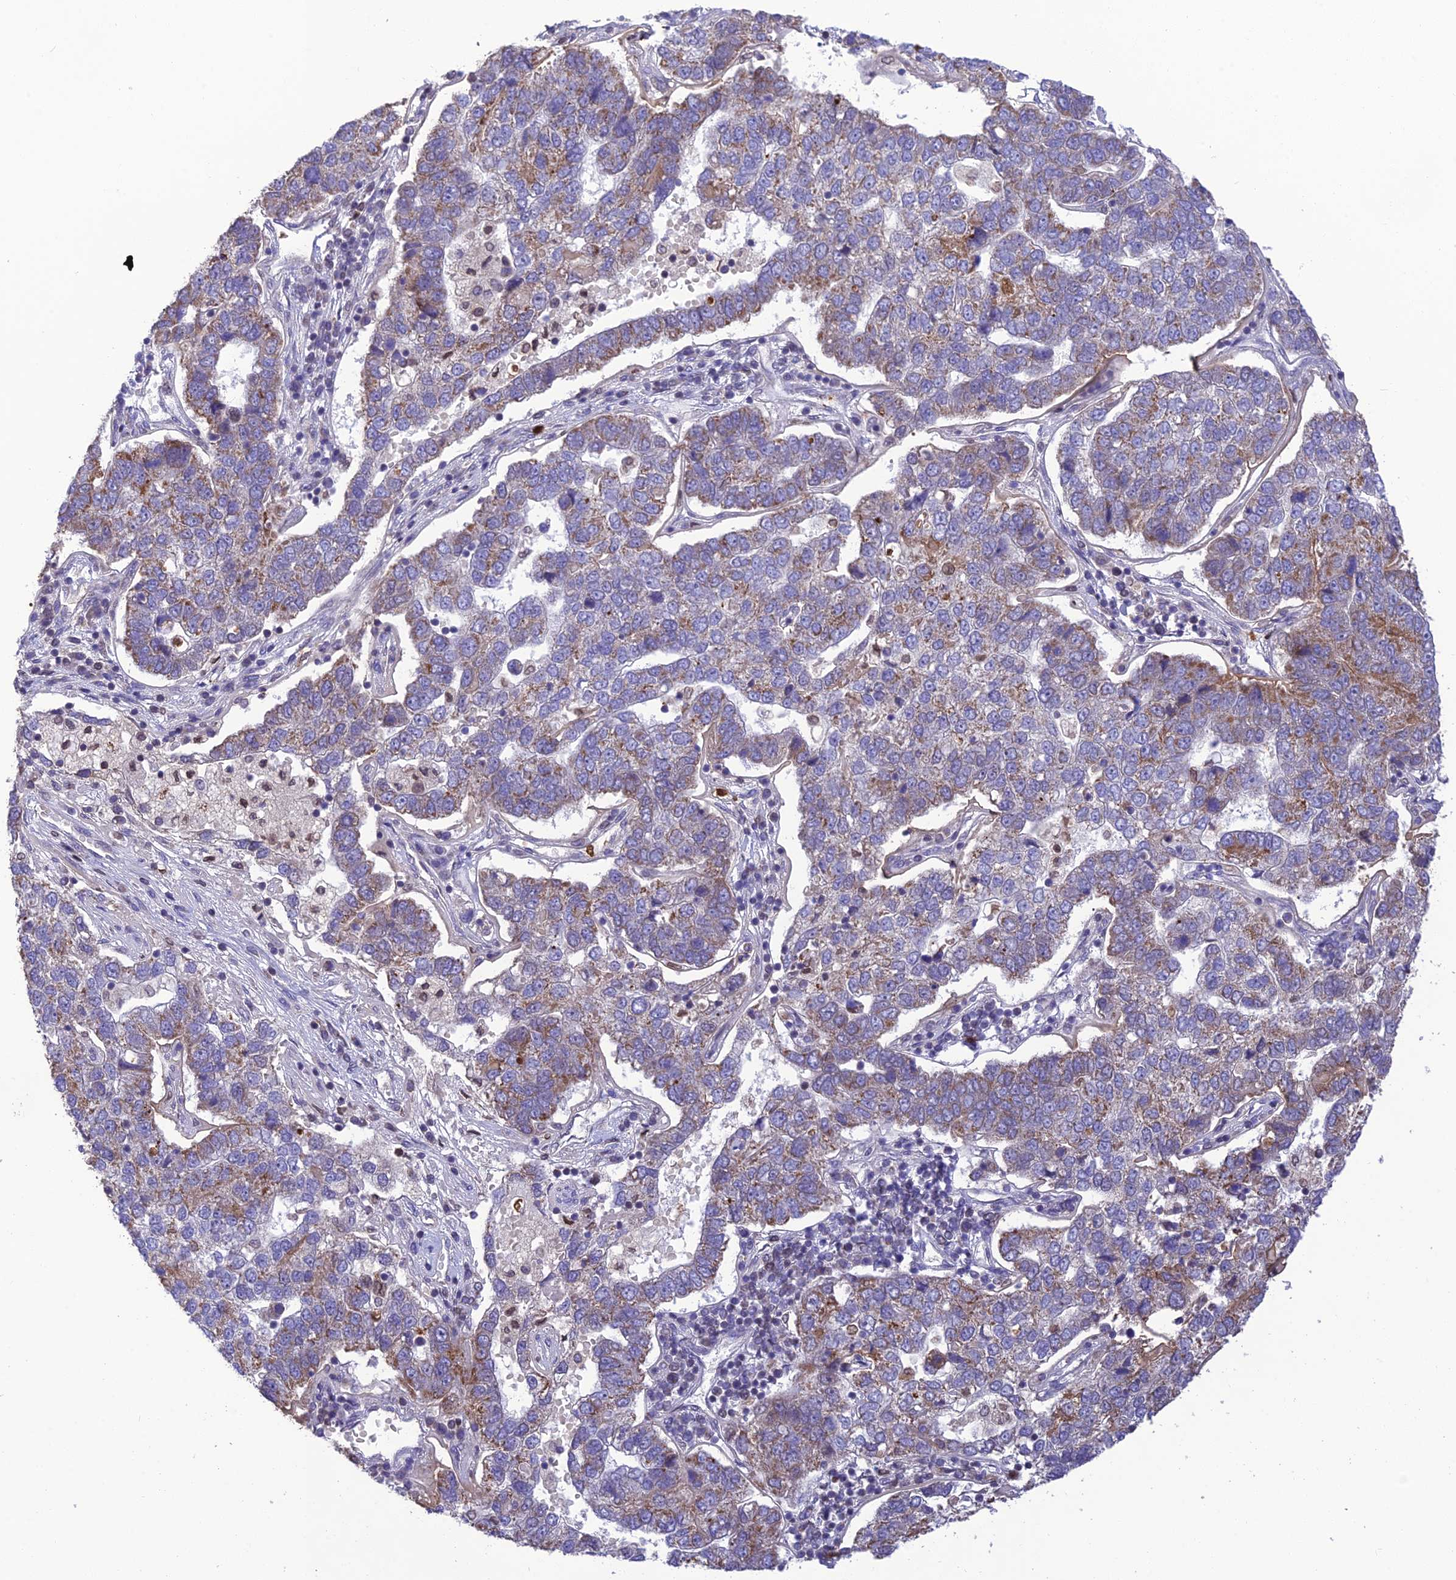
{"staining": {"intensity": "moderate", "quantity": "25%-75%", "location": "cytoplasmic/membranous"}, "tissue": "pancreatic cancer", "cell_type": "Tumor cells", "image_type": "cancer", "snomed": [{"axis": "morphology", "description": "Adenocarcinoma, NOS"}, {"axis": "topography", "description": "Pancreas"}], "caption": "Human adenocarcinoma (pancreatic) stained with a brown dye demonstrates moderate cytoplasmic/membranous positive positivity in about 25%-75% of tumor cells.", "gene": "PKHD1L1", "patient": {"sex": "female", "age": 61}}